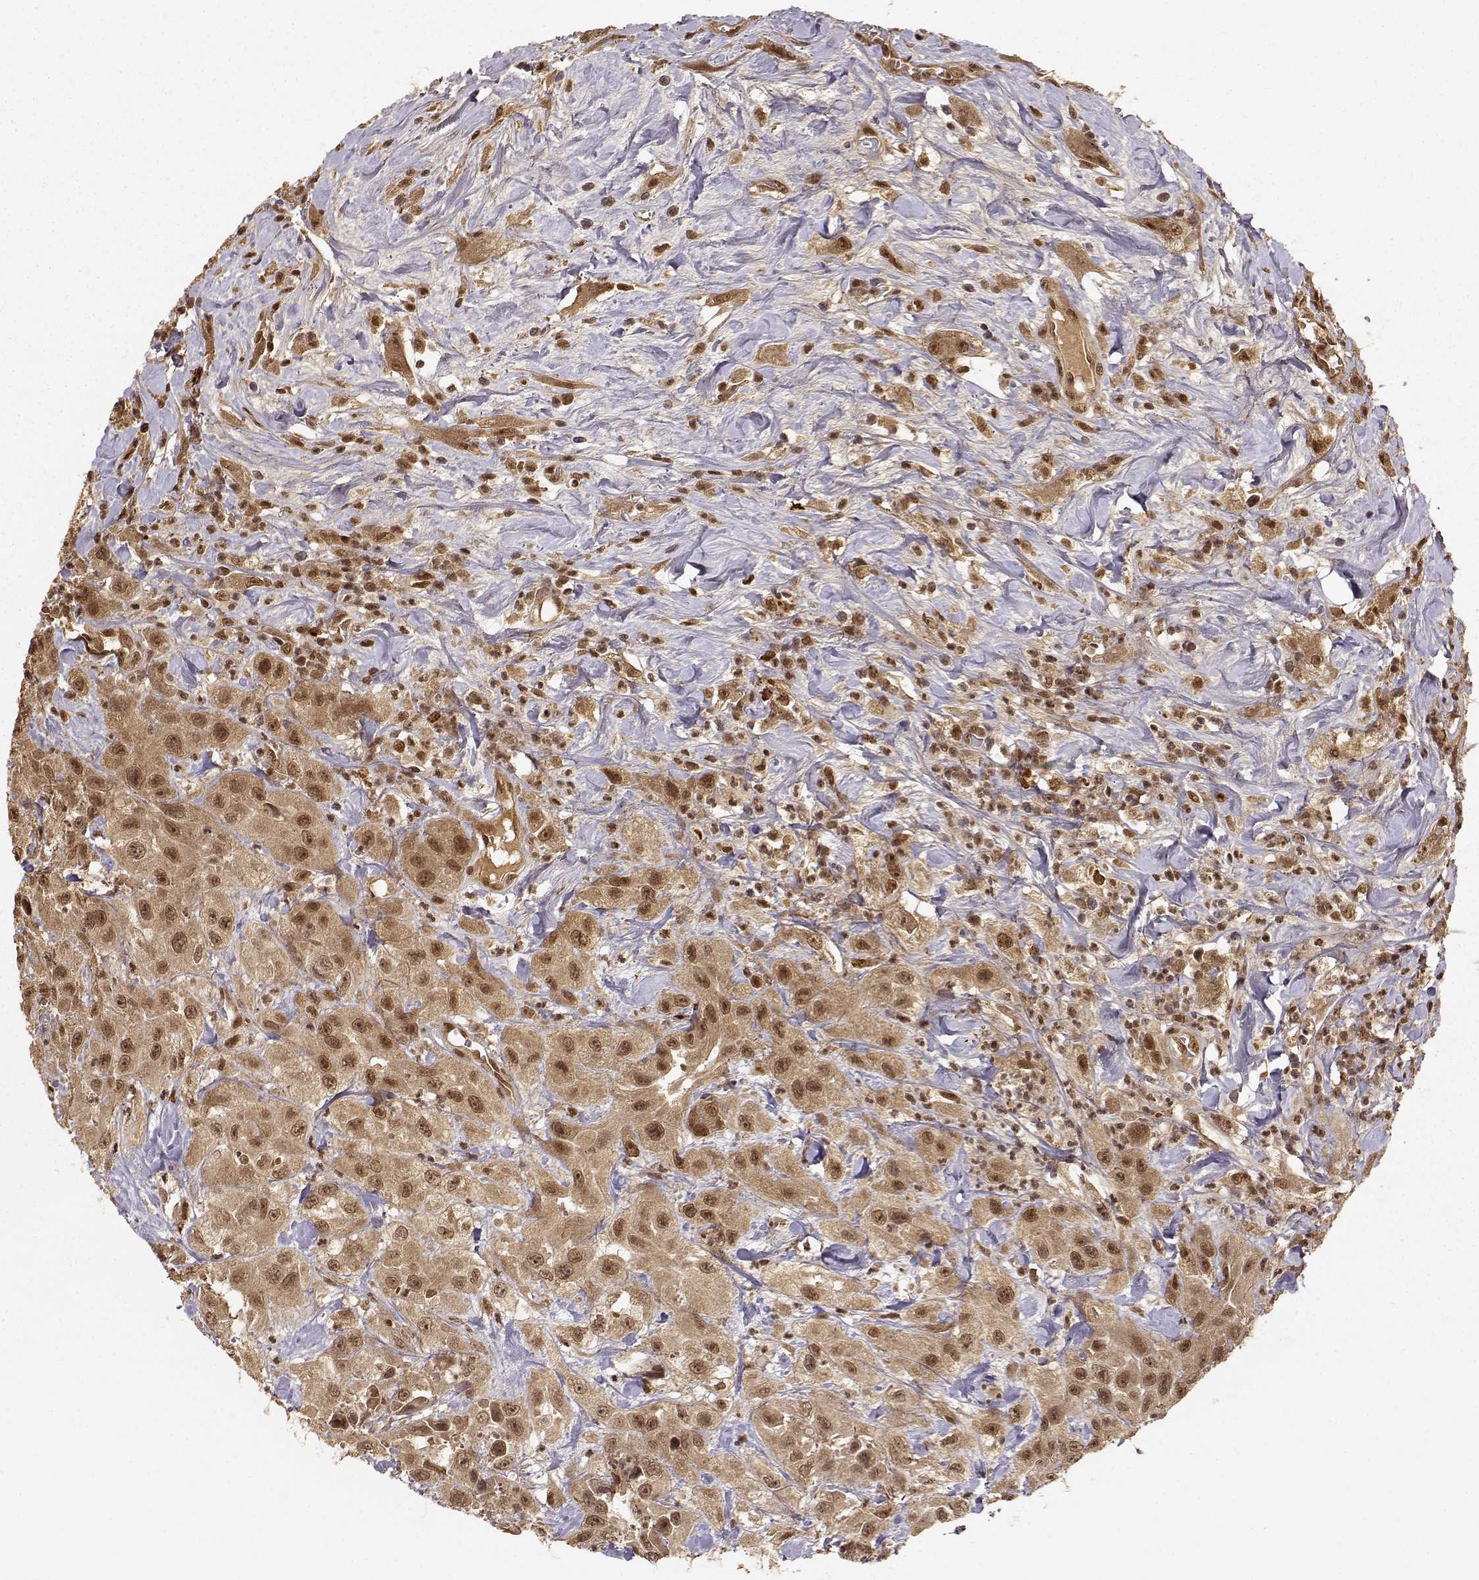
{"staining": {"intensity": "strong", "quantity": ">75%", "location": "cytoplasmic/membranous,nuclear"}, "tissue": "urothelial cancer", "cell_type": "Tumor cells", "image_type": "cancer", "snomed": [{"axis": "morphology", "description": "Urothelial carcinoma, High grade"}, {"axis": "topography", "description": "Urinary bladder"}], "caption": "This is a histology image of IHC staining of urothelial carcinoma (high-grade), which shows strong staining in the cytoplasmic/membranous and nuclear of tumor cells.", "gene": "MAEA", "patient": {"sex": "male", "age": 79}}